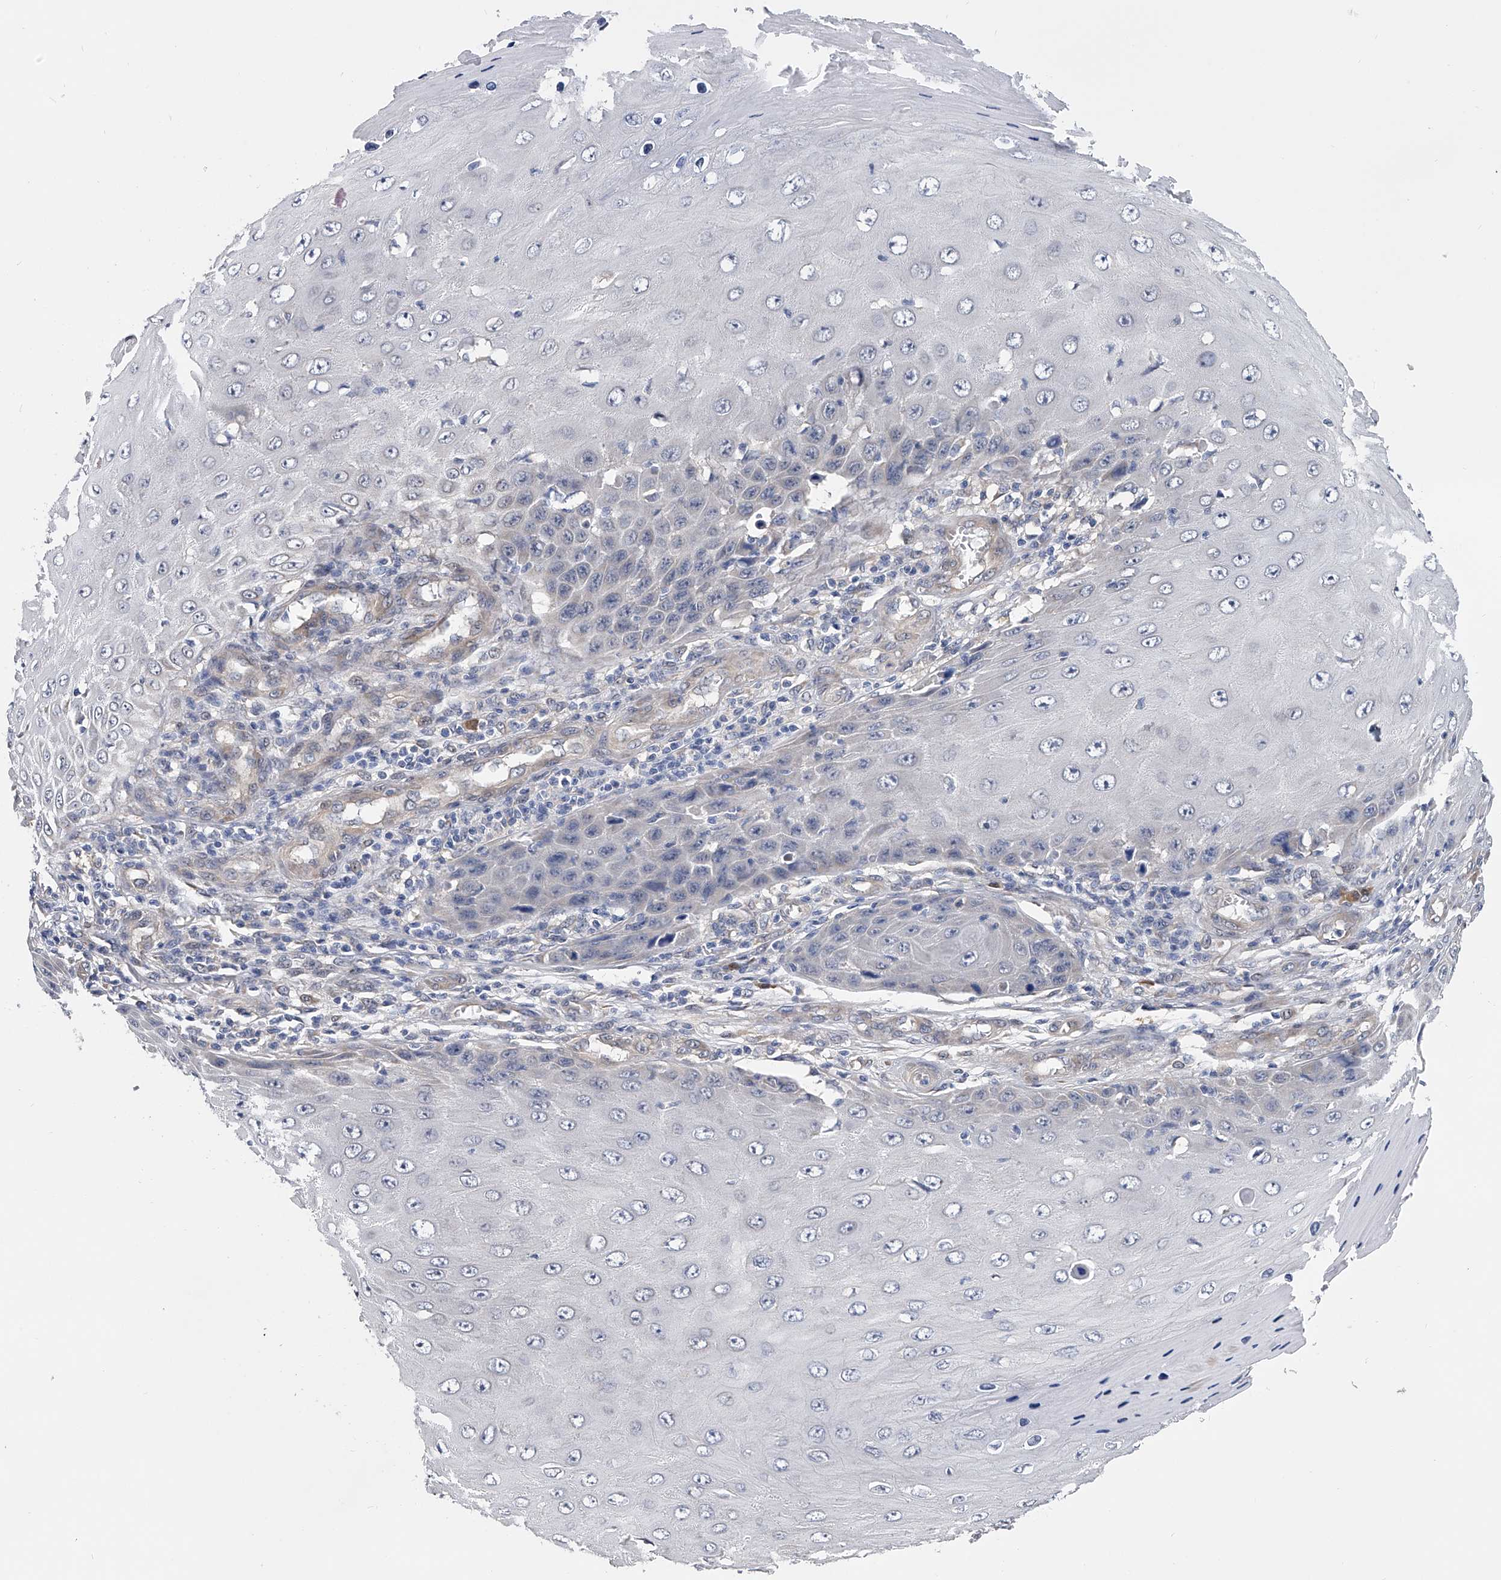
{"staining": {"intensity": "negative", "quantity": "none", "location": "none"}, "tissue": "skin cancer", "cell_type": "Tumor cells", "image_type": "cancer", "snomed": [{"axis": "morphology", "description": "Squamous cell carcinoma, NOS"}, {"axis": "topography", "description": "Skin"}], "caption": "An immunohistochemistry (IHC) image of skin cancer (squamous cell carcinoma) is shown. There is no staining in tumor cells of skin cancer (squamous cell carcinoma).", "gene": "PGM3", "patient": {"sex": "female", "age": 73}}